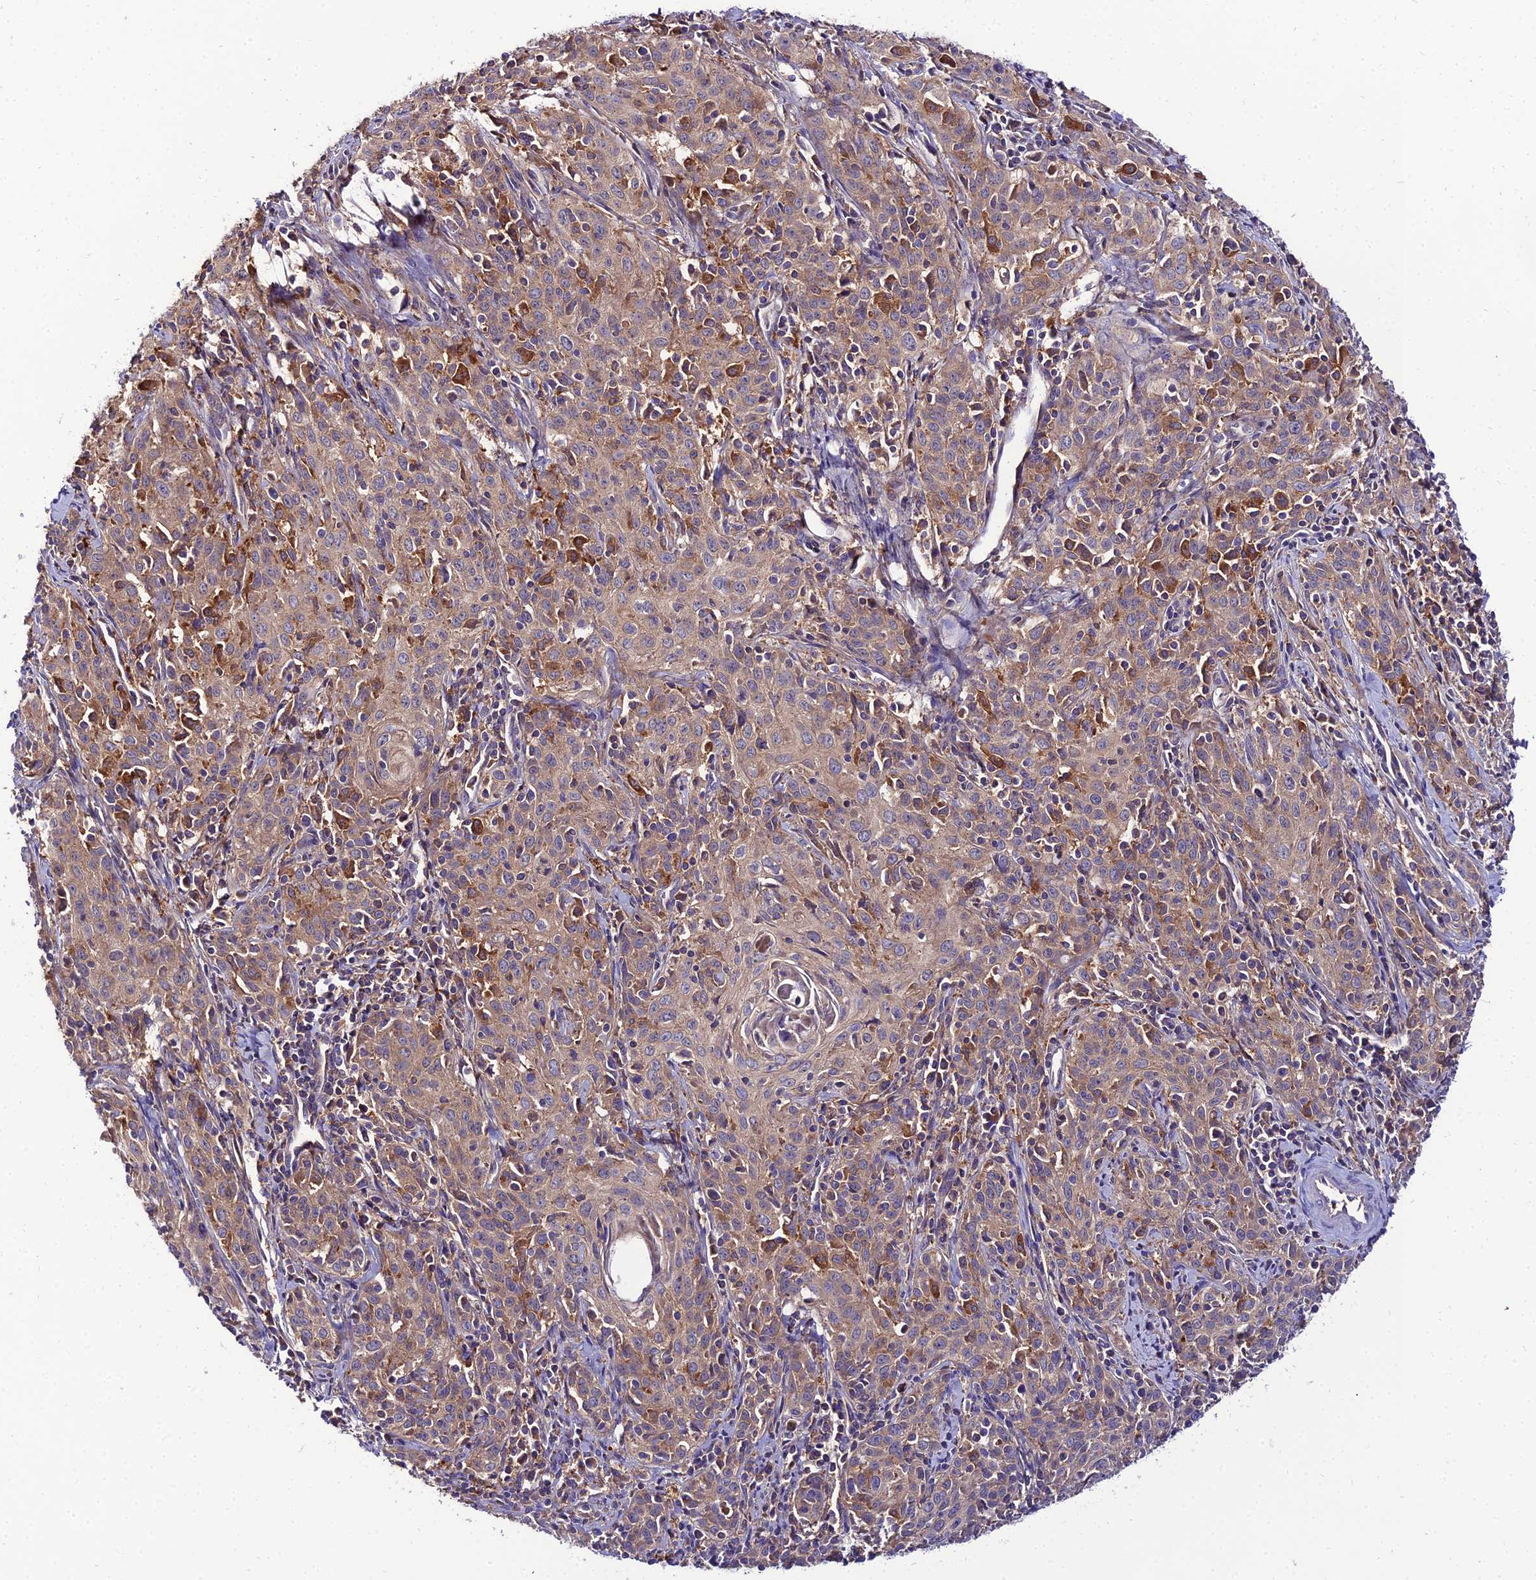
{"staining": {"intensity": "weak", "quantity": "<25%", "location": "cytoplasmic/membranous"}, "tissue": "cervical cancer", "cell_type": "Tumor cells", "image_type": "cancer", "snomed": [{"axis": "morphology", "description": "Squamous cell carcinoma, NOS"}, {"axis": "topography", "description": "Cervix"}], "caption": "Cervical cancer was stained to show a protein in brown. There is no significant staining in tumor cells.", "gene": "C2orf69", "patient": {"sex": "female", "age": 57}}